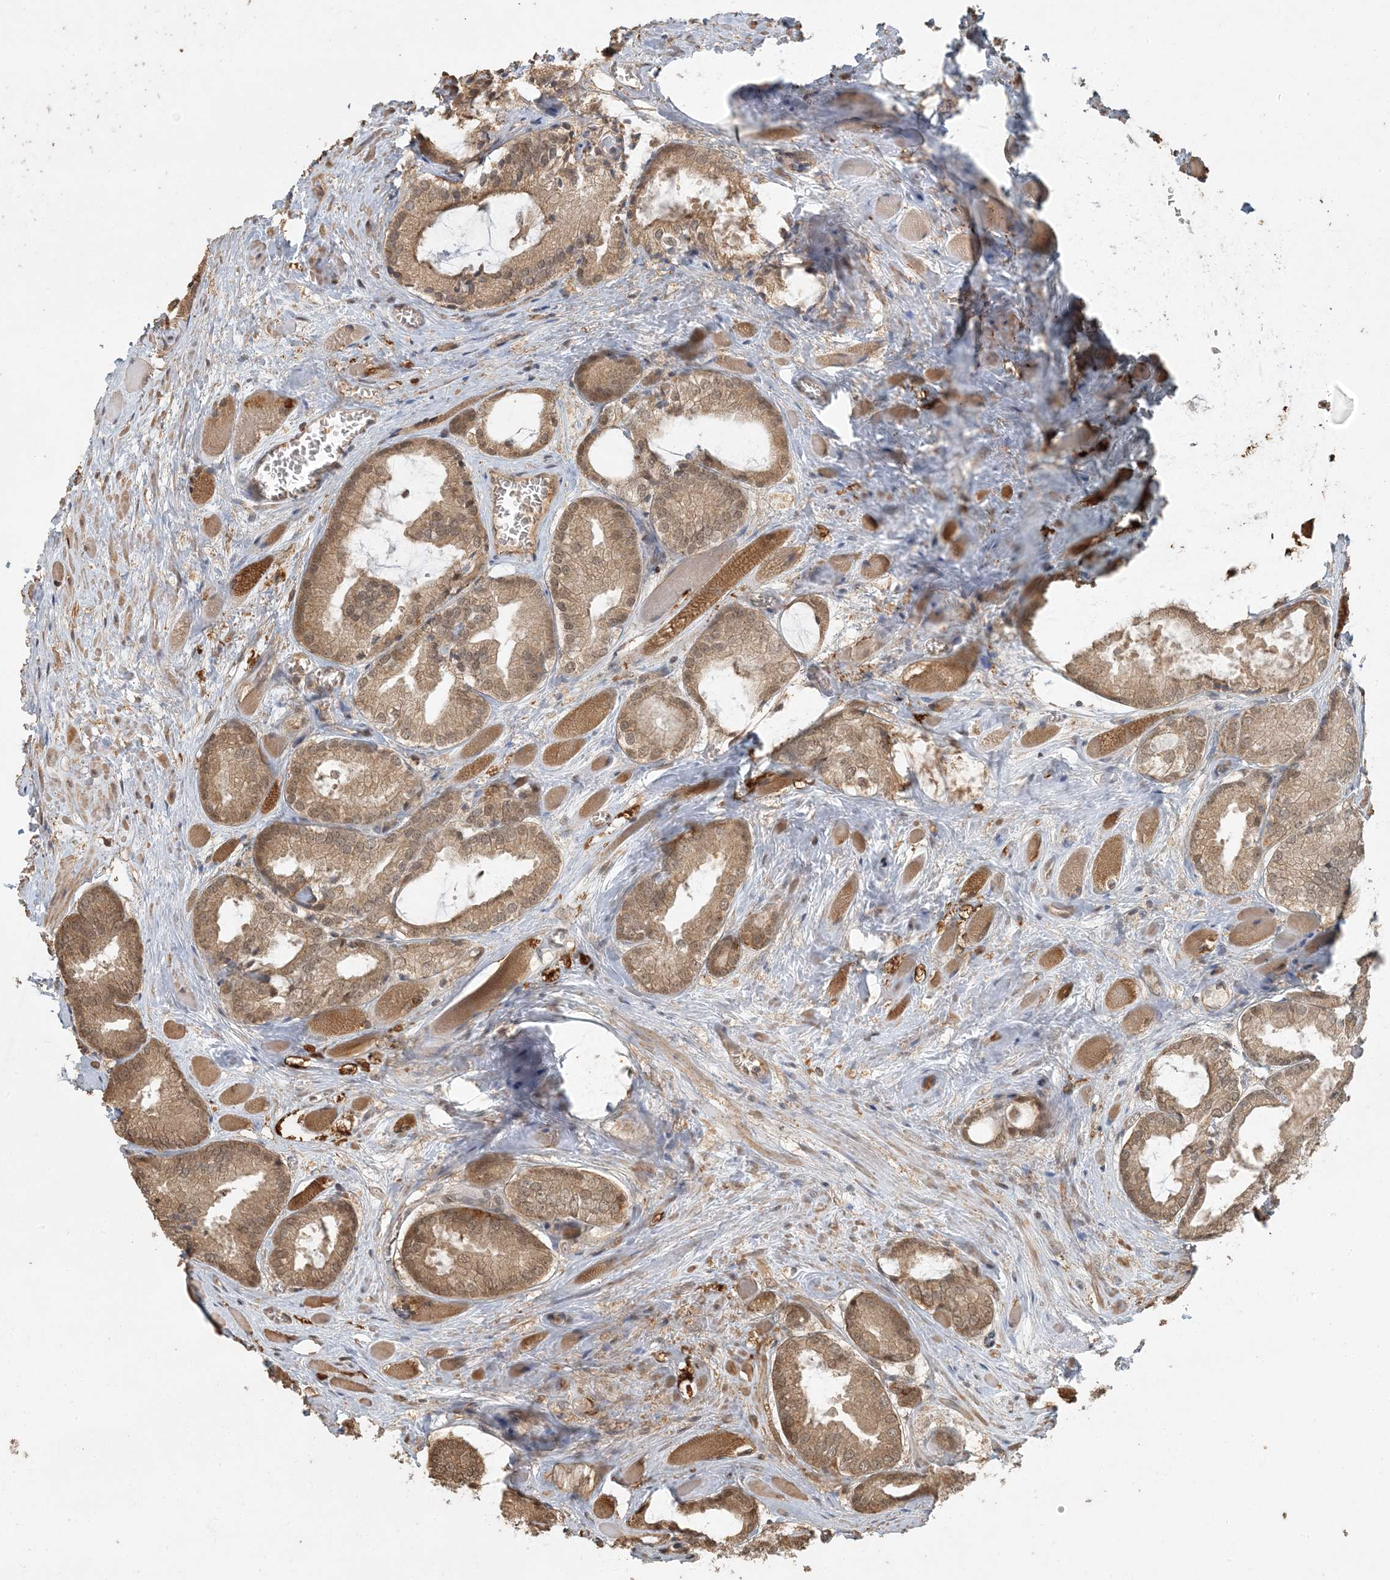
{"staining": {"intensity": "moderate", "quantity": ">75%", "location": "cytoplasmic/membranous,nuclear"}, "tissue": "prostate cancer", "cell_type": "Tumor cells", "image_type": "cancer", "snomed": [{"axis": "morphology", "description": "Adenocarcinoma, Low grade"}, {"axis": "topography", "description": "Prostate"}], "caption": "This is a photomicrograph of immunohistochemistry (IHC) staining of prostate adenocarcinoma (low-grade), which shows moderate staining in the cytoplasmic/membranous and nuclear of tumor cells.", "gene": "AK9", "patient": {"sex": "male", "age": 67}}